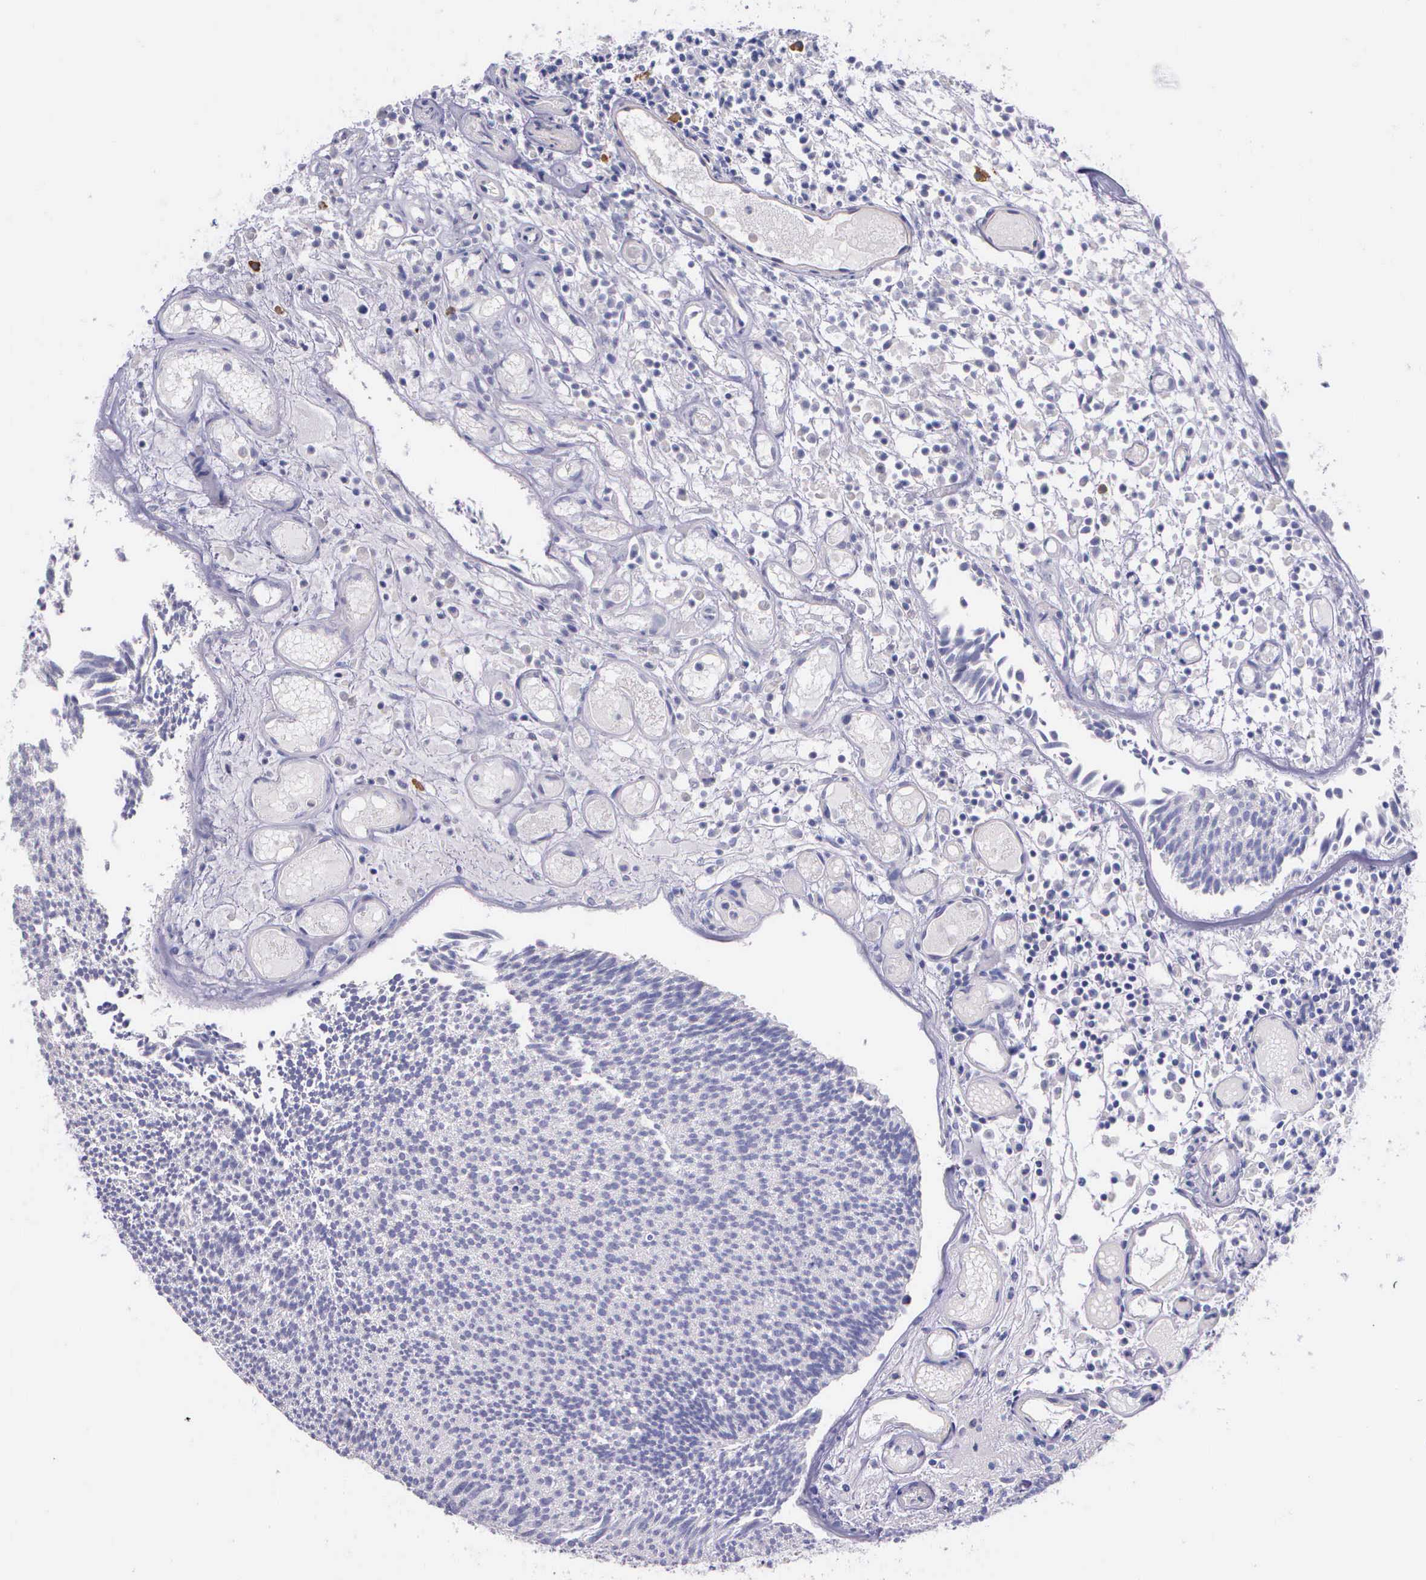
{"staining": {"intensity": "negative", "quantity": "none", "location": "none"}, "tissue": "urothelial cancer", "cell_type": "Tumor cells", "image_type": "cancer", "snomed": [{"axis": "morphology", "description": "Urothelial carcinoma, Low grade"}, {"axis": "topography", "description": "Urinary bladder"}], "caption": "Immunohistochemistry image of low-grade urothelial carcinoma stained for a protein (brown), which demonstrates no expression in tumor cells.", "gene": "THSD7A", "patient": {"sex": "male", "age": 85}}